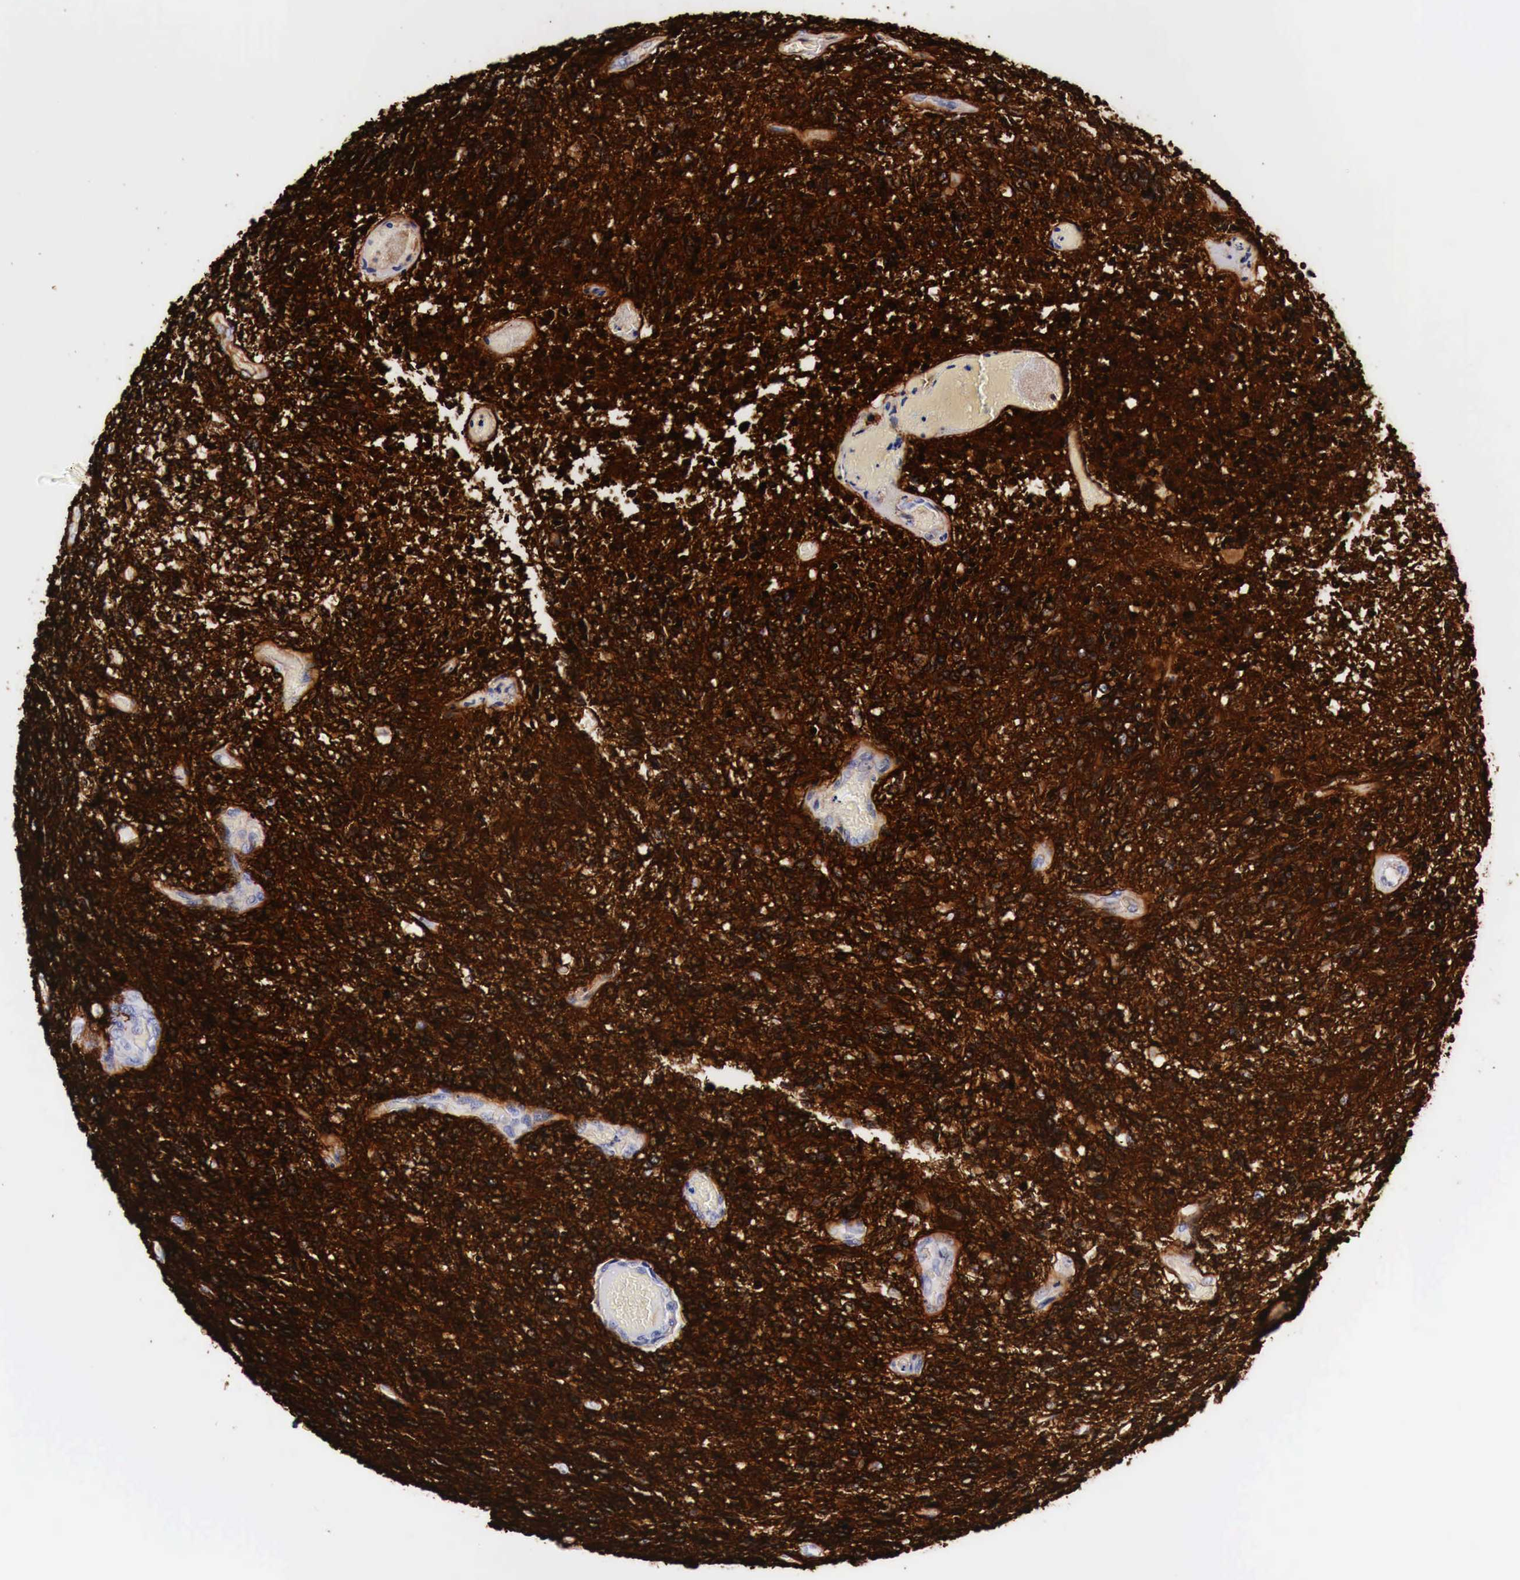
{"staining": {"intensity": "strong", "quantity": ">75%", "location": "cytoplasmic/membranous"}, "tissue": "glioma", "cell_type": "Tumor cells", "image_type": "cancer", "snomed": [{"axis": "morphology", "description": "Glioma, malignant, High grade"}, {"axis": "topography", "description": "Brain"}], "caption": "This is a photomicrograph of immunohistochemistry staining of glioma, which shows strong staining in the cytoplasmic/membranous of tumor cells.", "gene": "EGFR", "patient": {"sex": "male", "age": 36}}